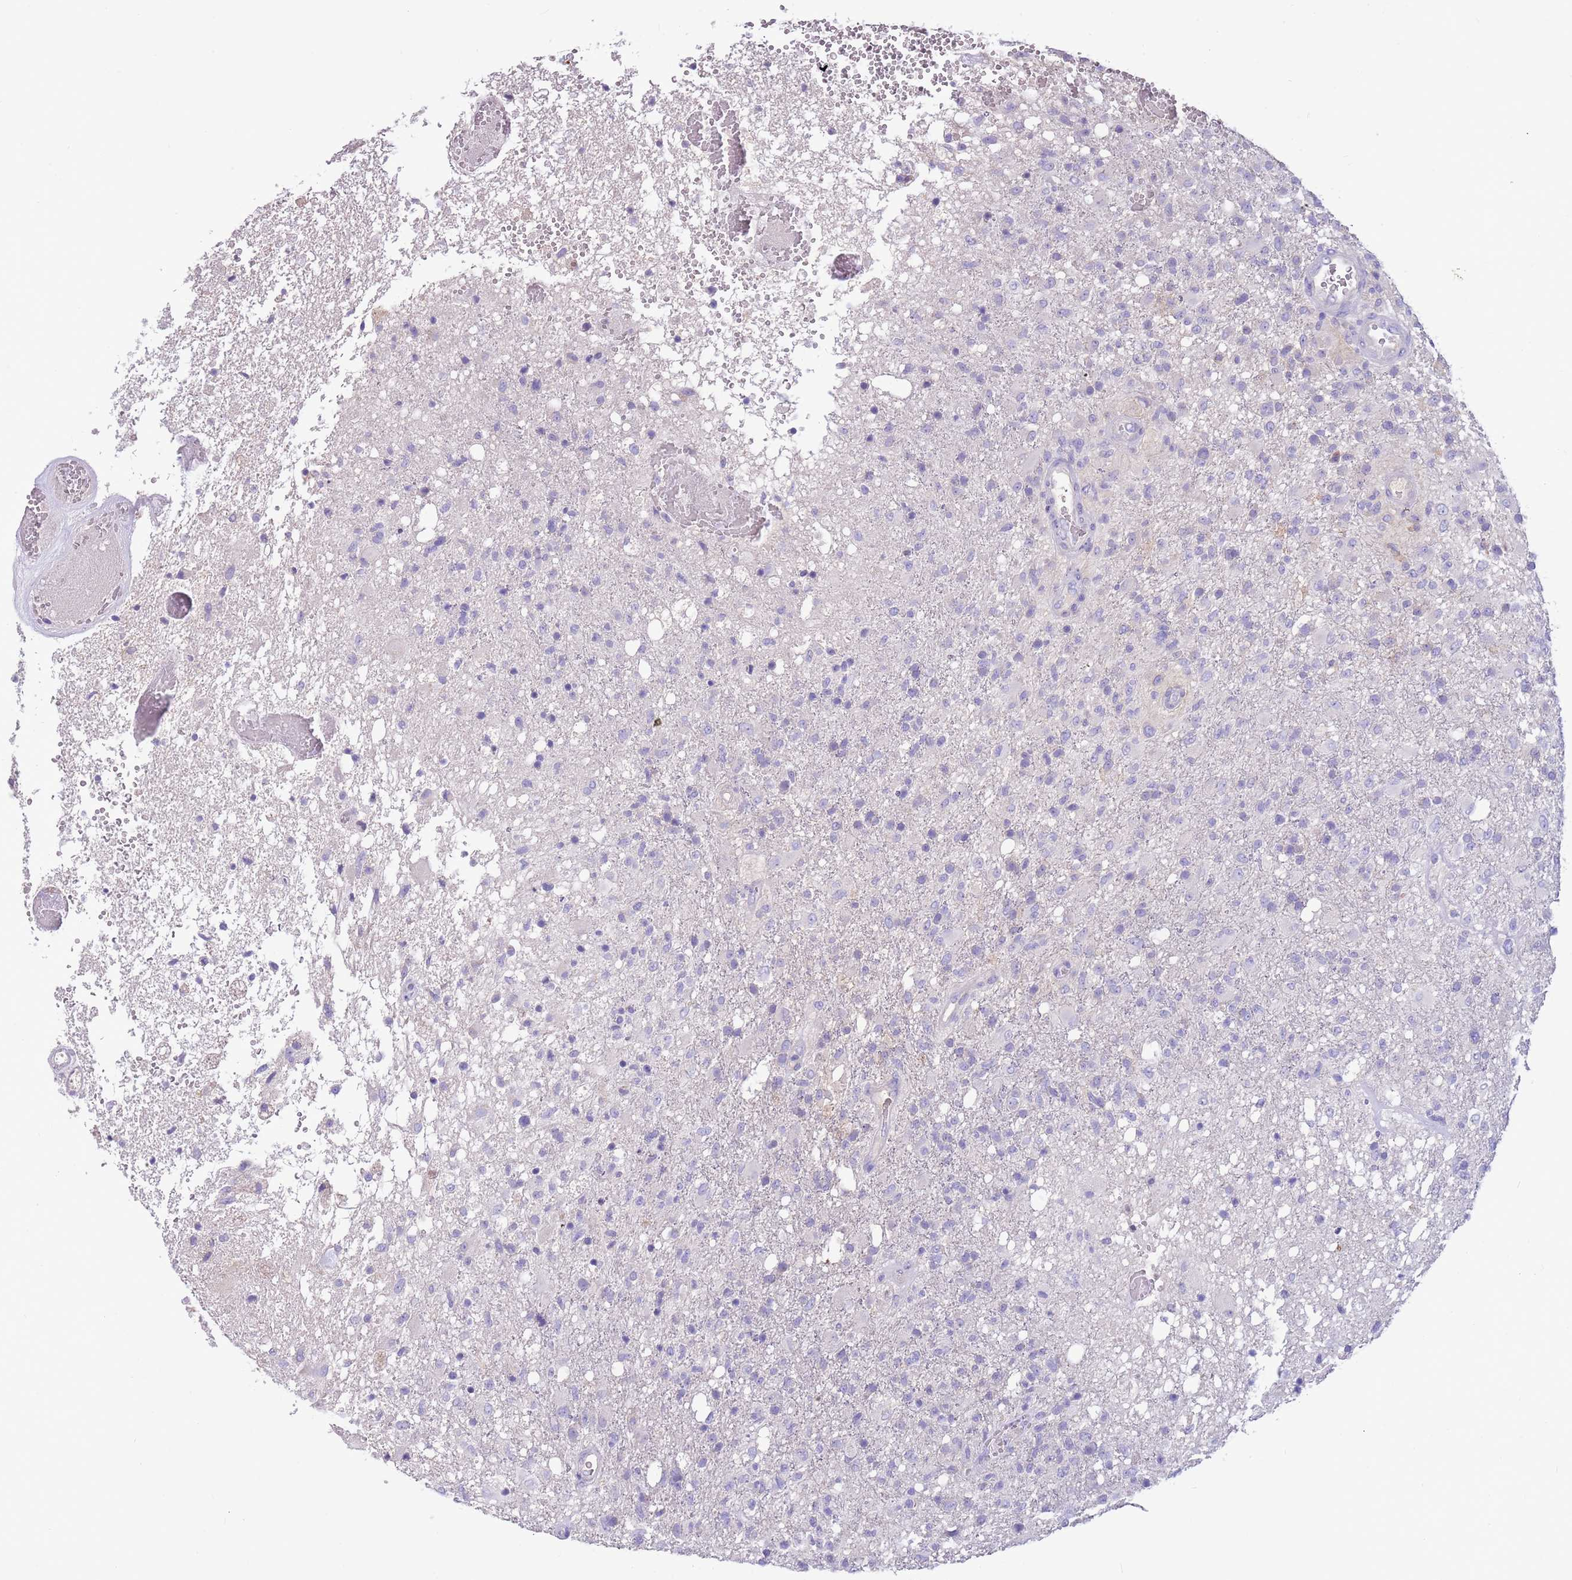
{"staining": {"intensity": "negative", "quantity": "none", "location": "none"}, "tissue": "glioma", "cell_type": "Tumor cells", "image_type": "cancer", "snomed": [{"axis": "morphology", "description": "Glioma, malignant, High grade"}, {"axis": "topography", "description": "Brain"}], "caption": "An immunohistochemistry histopathology image of glioma is shown. There is no staining in tumor cells of glioma.", "gene": "TRMO", "patient": {"sex": "female", "age": 74}}